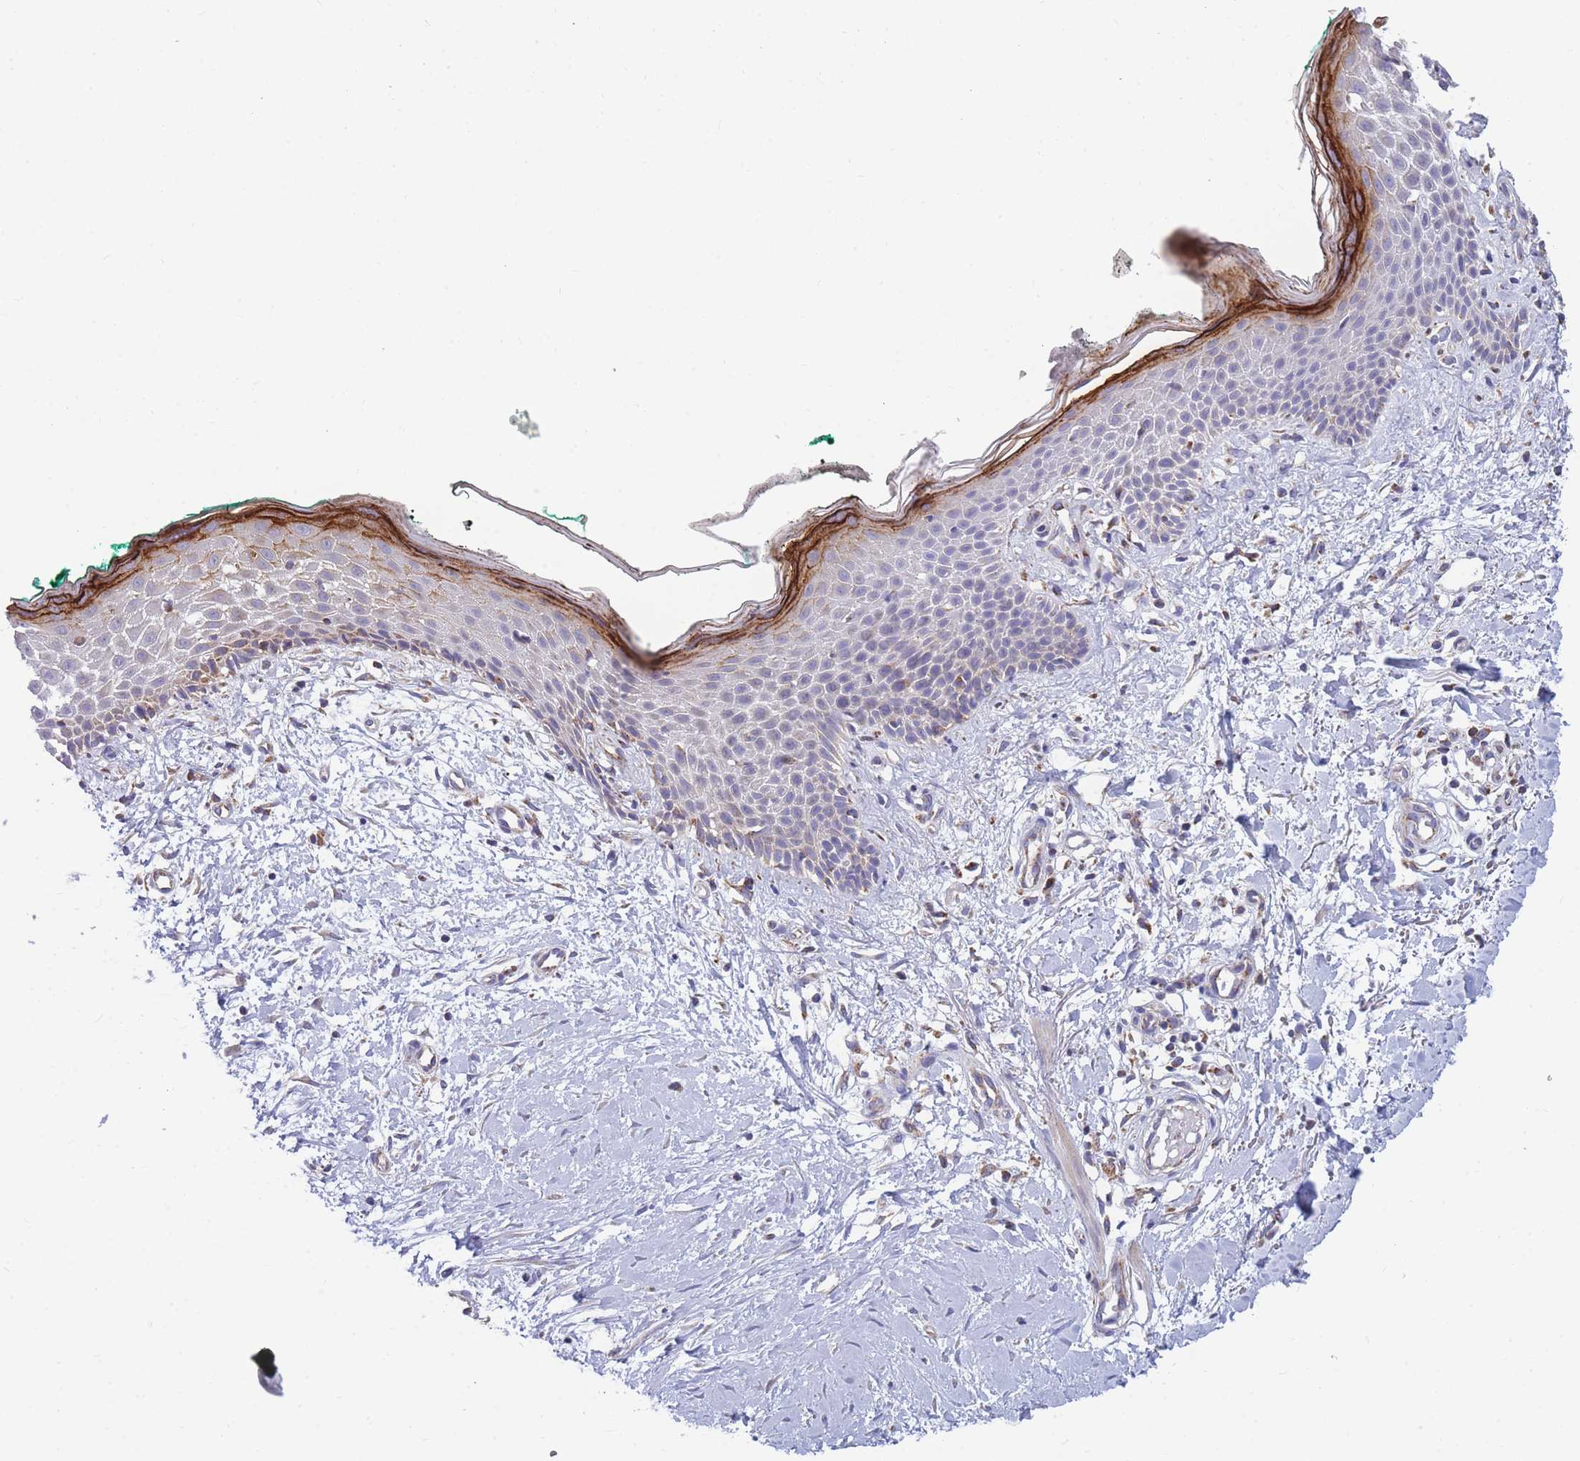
{"staining": {"intensity": "moderate", "quantity": "25%-75%", "location": "cytoplasmic/membranous"}, "tissue": "skin", "cell_type": "Fibroblasts", "image_type": "normal", "snomed": [{"axis": "morphology", "description": "Normal tissue, NOS"}, {"axis": "morphology", "description": "Malignant melanoma, NOS"}, {"axis": "topography", "description": "Skin"}], "caption": "IHC (DAB (3,3'-diaminobenzidine)) staining of unremarkable human skin demonstrates moderate cytoplasmic/membranous protein staining in about 25%-75% of fibroblasts.", "gene": "MRPS11", "patient": {"sex": "male", "age": 62}}